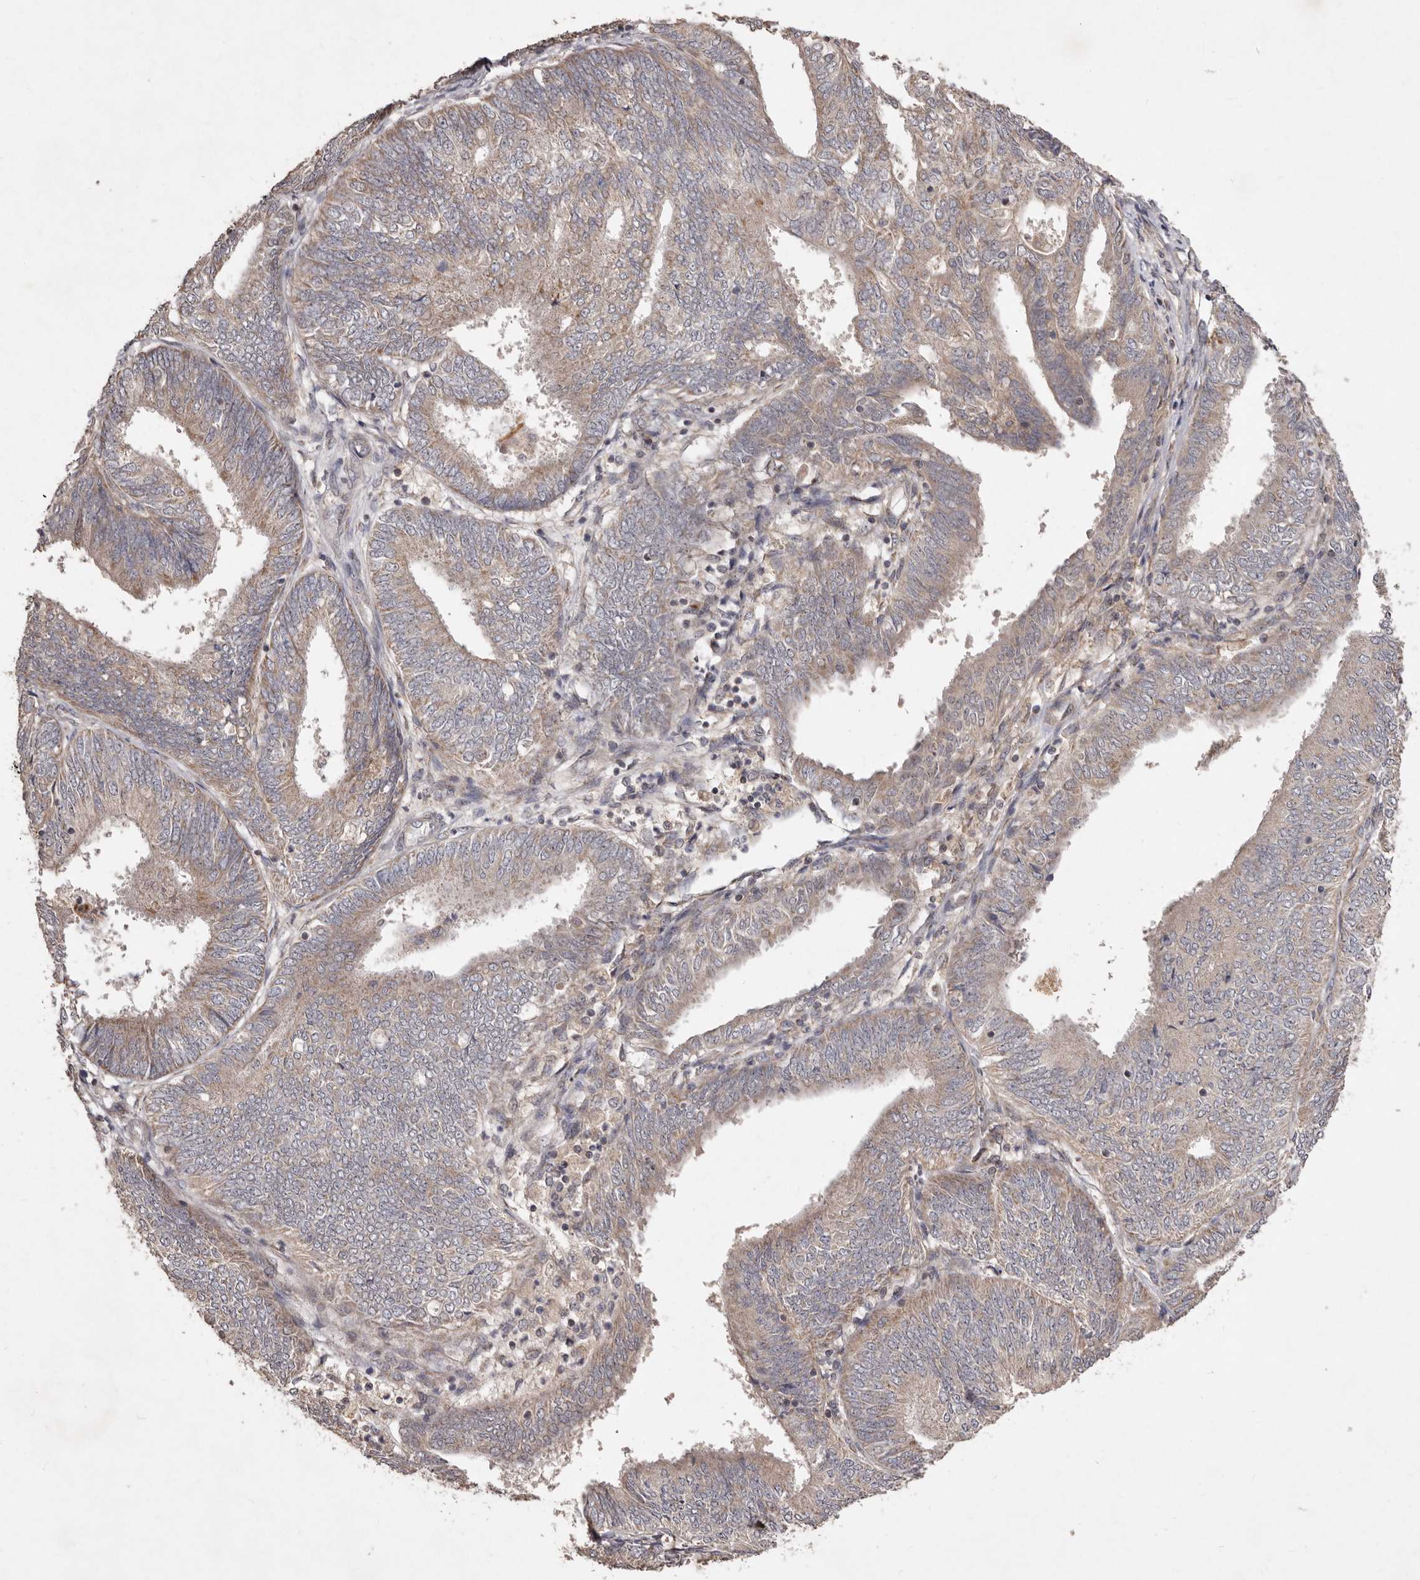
{"staining": {"intensity": "weak", "quantity": "25%-75%", "location": "cytoplasmic/membranous"}, "tissue": "endometrial cancer", "cell_type": "Tumor cells", "image_type": "cancer", "snomed": [{"axis": "morphology", "description": "Adenocarcinoma, NOS"}, {"axis": "topography", "description": "Endometrium"}], "caption": "Protein expression analysis of human adenocarcinoma (endometrial) reveals weak cytoplasmic/membranous positivity in approximately 25%-75% of tumor cells.", "gene": "FLAD1", "patient": {"sex": "female", "age": 58}}